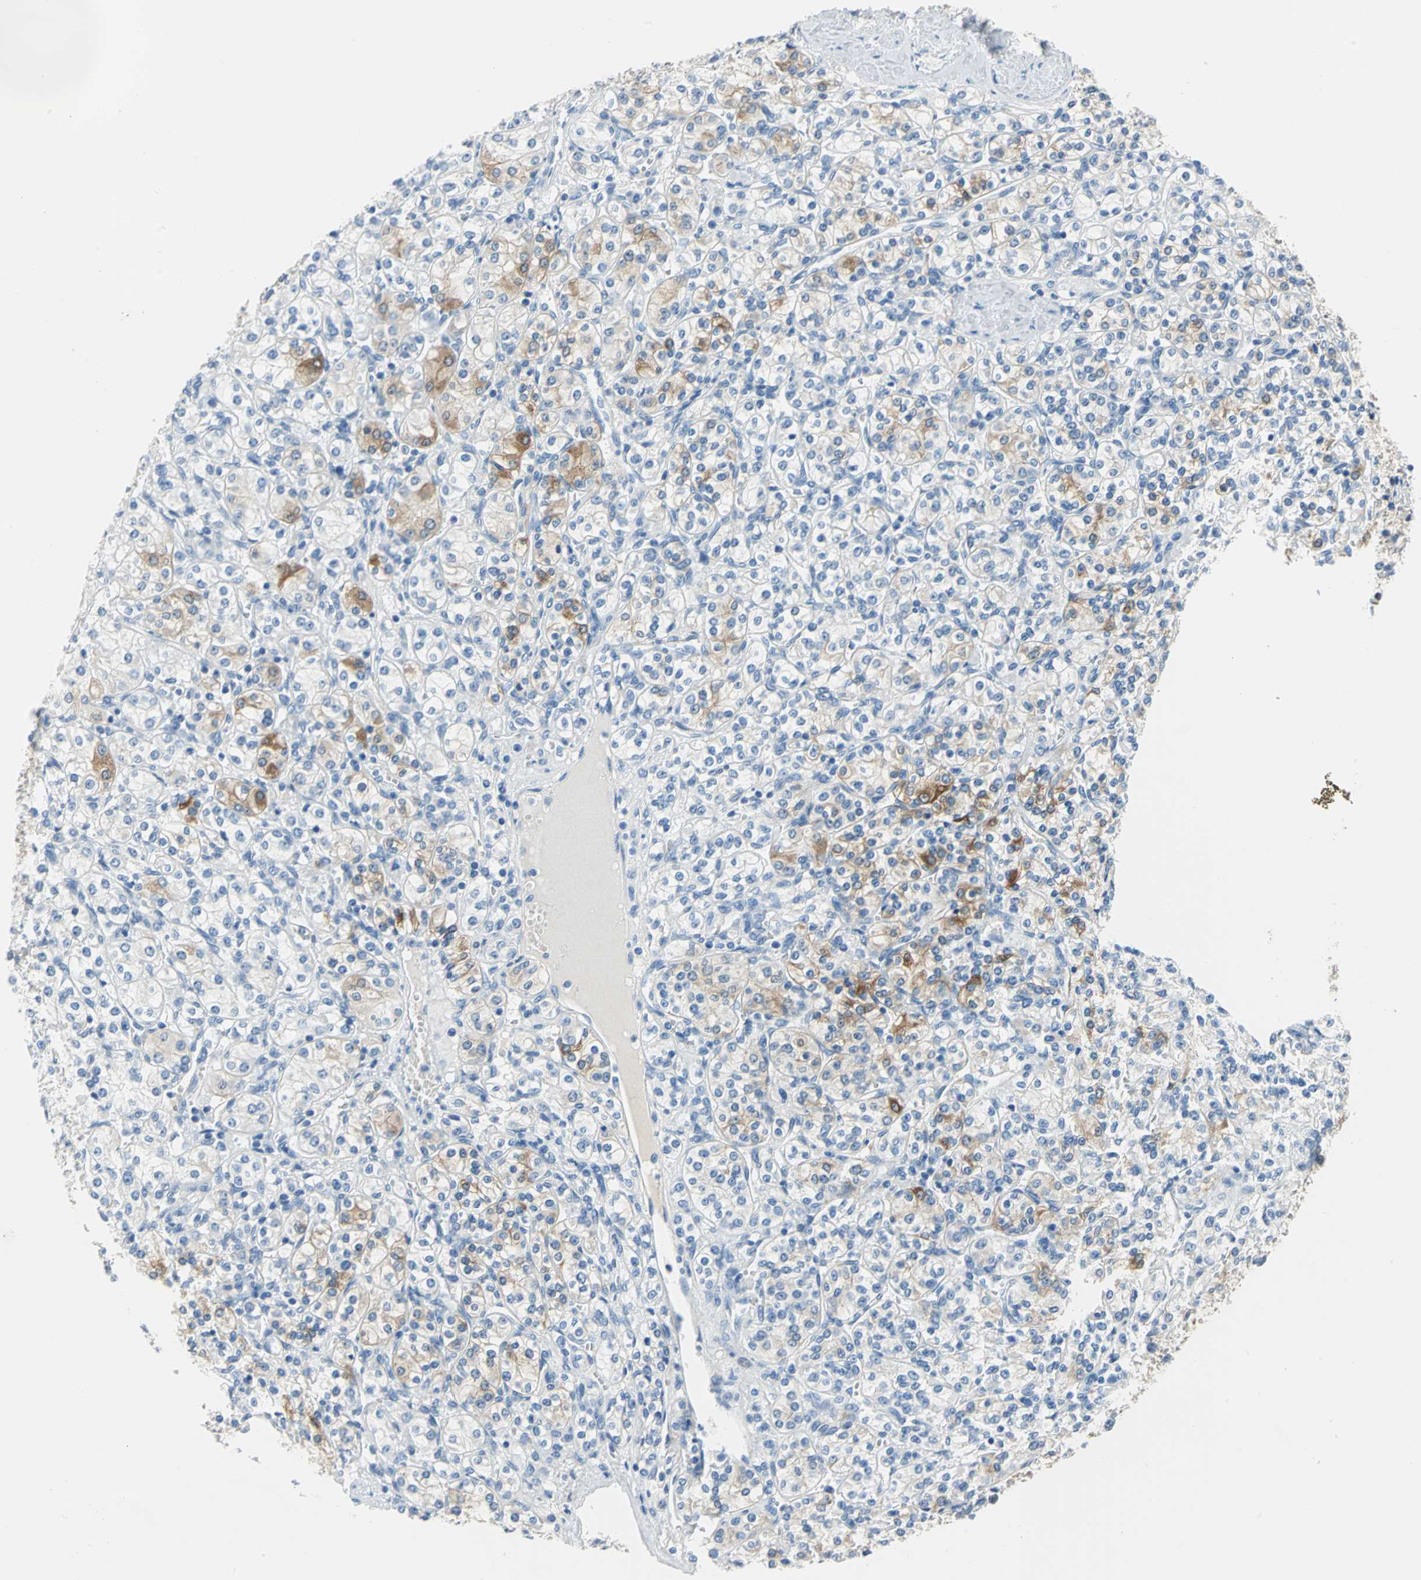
{"staining": {"intensity": "moderate", "quantity": "<25%", "location": "cytoplasmic/membranous"}, "tissue": "renal cancer", "cell_type": "Tumor cells", "image_type": "cancer", "snomed": [{"axis": "morphology", "description": "Adenocarcinoma, NOS"}, {"axis": "topography", "description": "Kidney"}], "caption": "IHC of renal cancer (adenocarcinoma) demonstrates low levels of moderate cytoplasmic/membranous staining in approximately <25% of tumor cells.", "gene": "PKLR", "patient": {"sex": "male", "age": 77}}